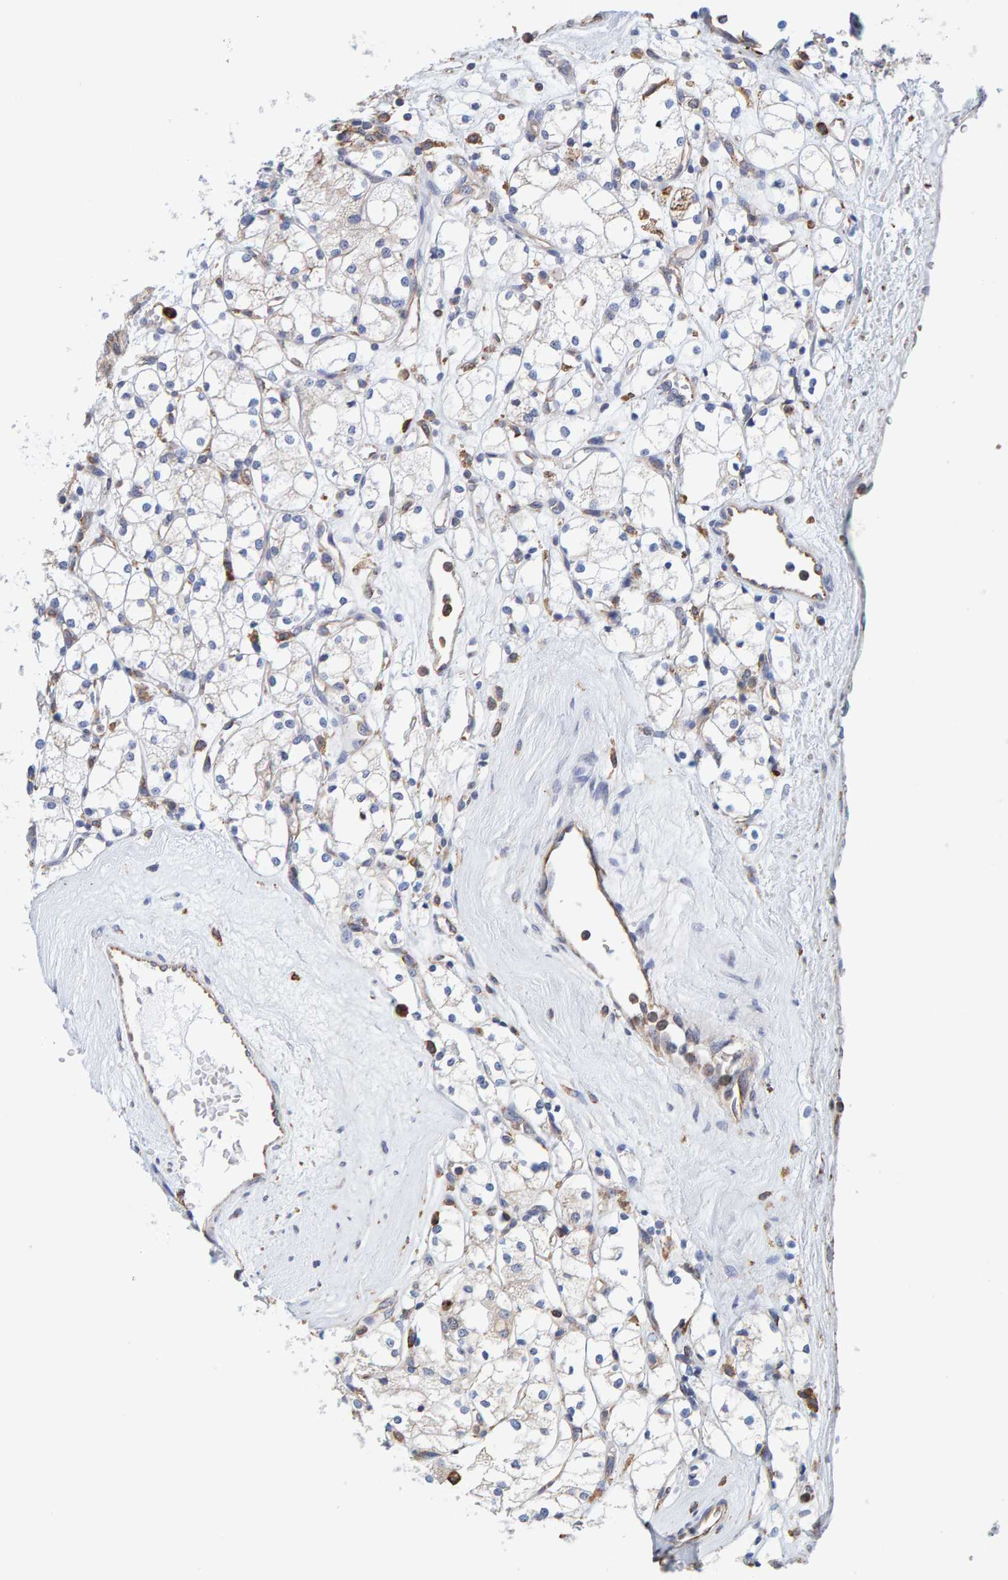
{"staining": {"intensity": "weak", "quantity": "<25%", "location": "cytoplasmic/membranous"}, "tissue": "renal cancer", "cell_type": "Tumor cells", "image_type": "cancer", "snomed": [{"axis": "morphology", "description": "Adenocarcinoma, NOS"}, {"axis": "topography", "description": "Kidney"}], "caption": "Protein analysis of renal adenocarcinoma exhibits no significant expression in tumor cells.", "gene": "SGPL1", "patient": {"sex": "male", "age": 77}}